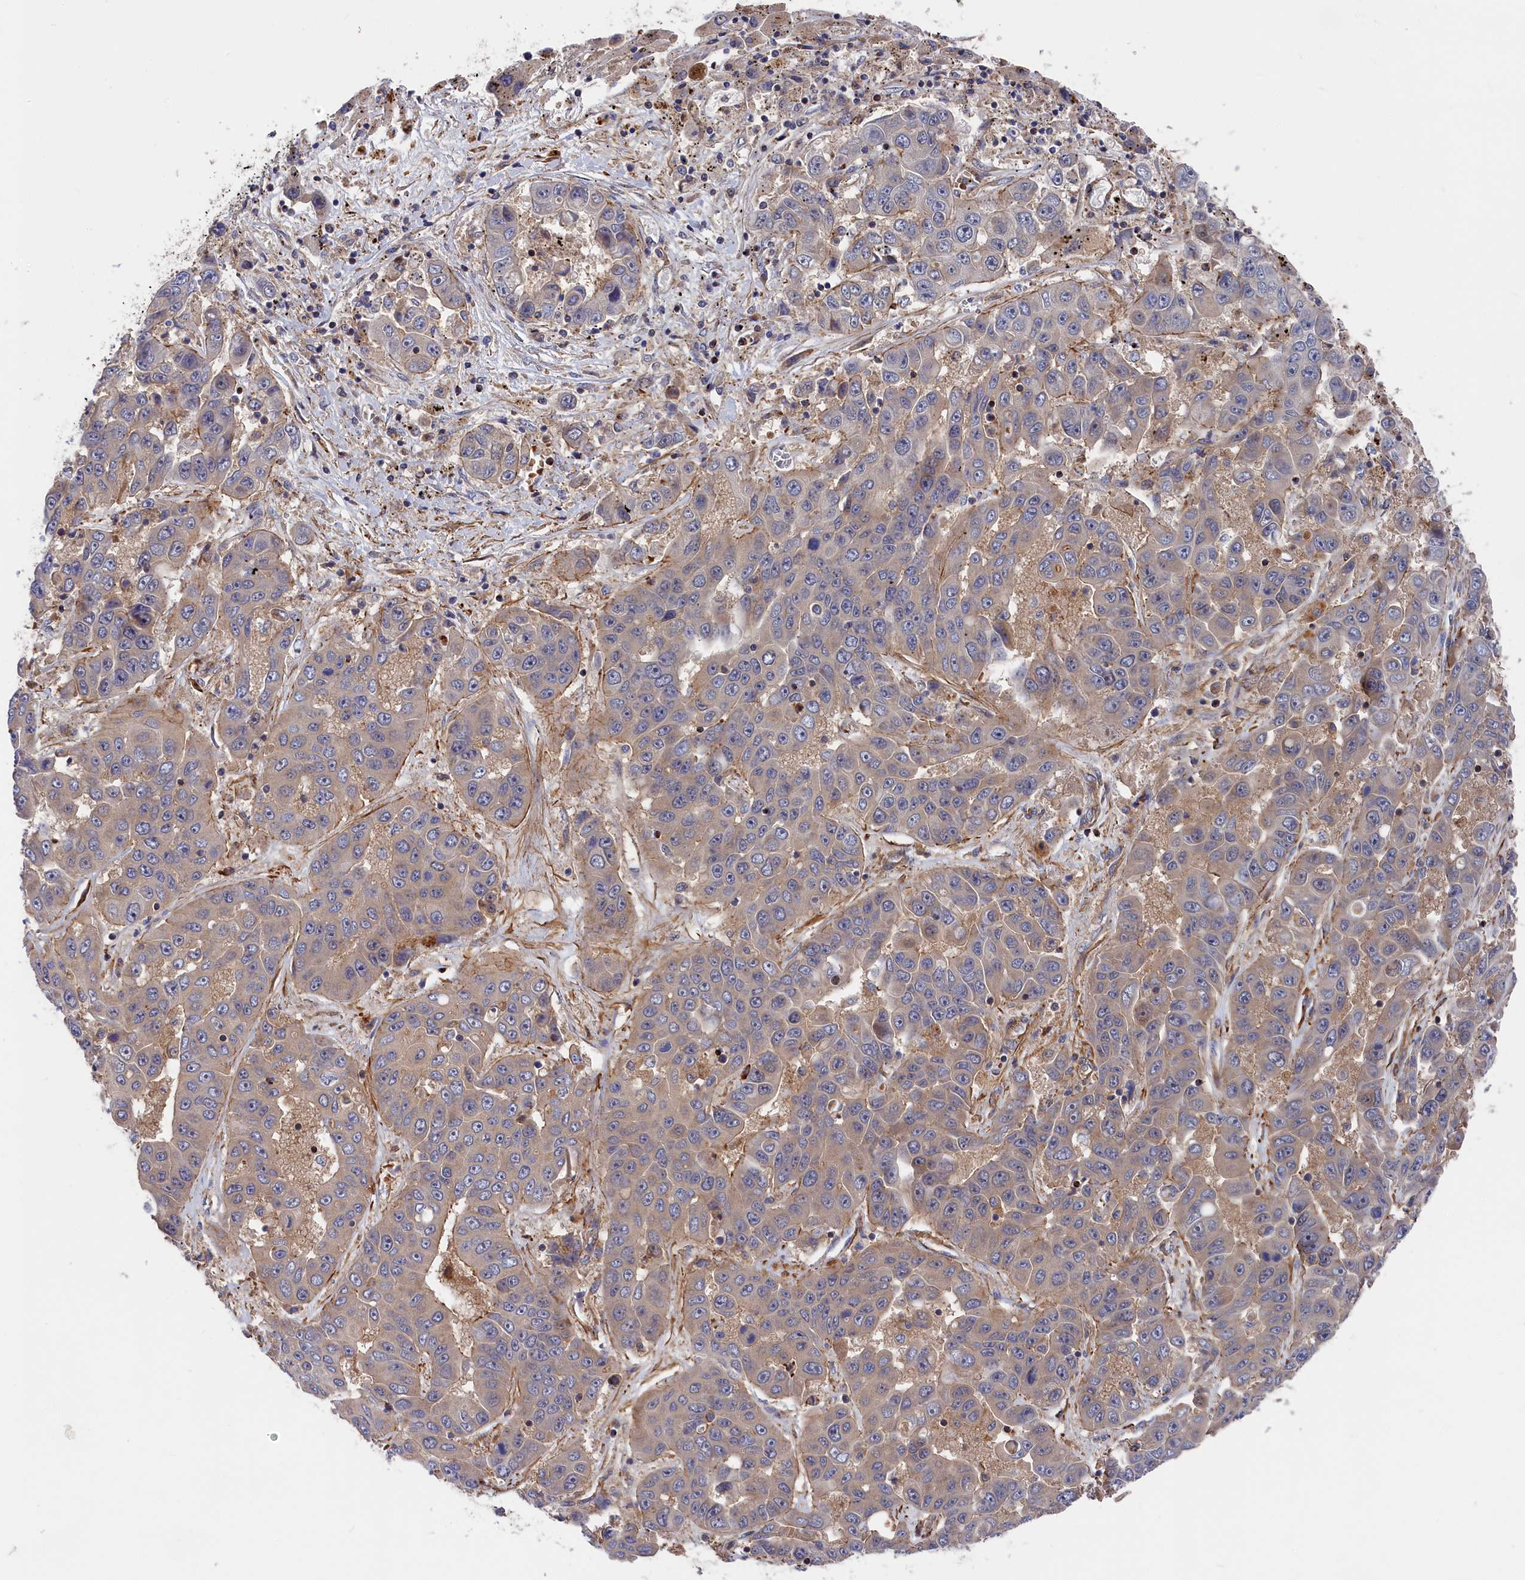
{"staining": {"intensity": "weak", "quantity": "25%-75%", "location": "cytoplasmic/membranous"}, "tissue": "liver cancer", "cell_type": "Tumor cells", "image_type": "cancer", "snomed": [{"axis": "morphology", "description": "Cholangiocarcinoma"}, {"axis": "topography", "description": "Liver"}], "caption": "Immunohistochemical staining of human liver cancer exhibits low levels of weak cytoplasmic/membranous protein expression in approximately 25%-75% of tumor cells. (DAB IHC, brown staining for protein, blue staining for nuclei).", "gene": "LDHD", "patient": {"sex": "female", "age": 52}}